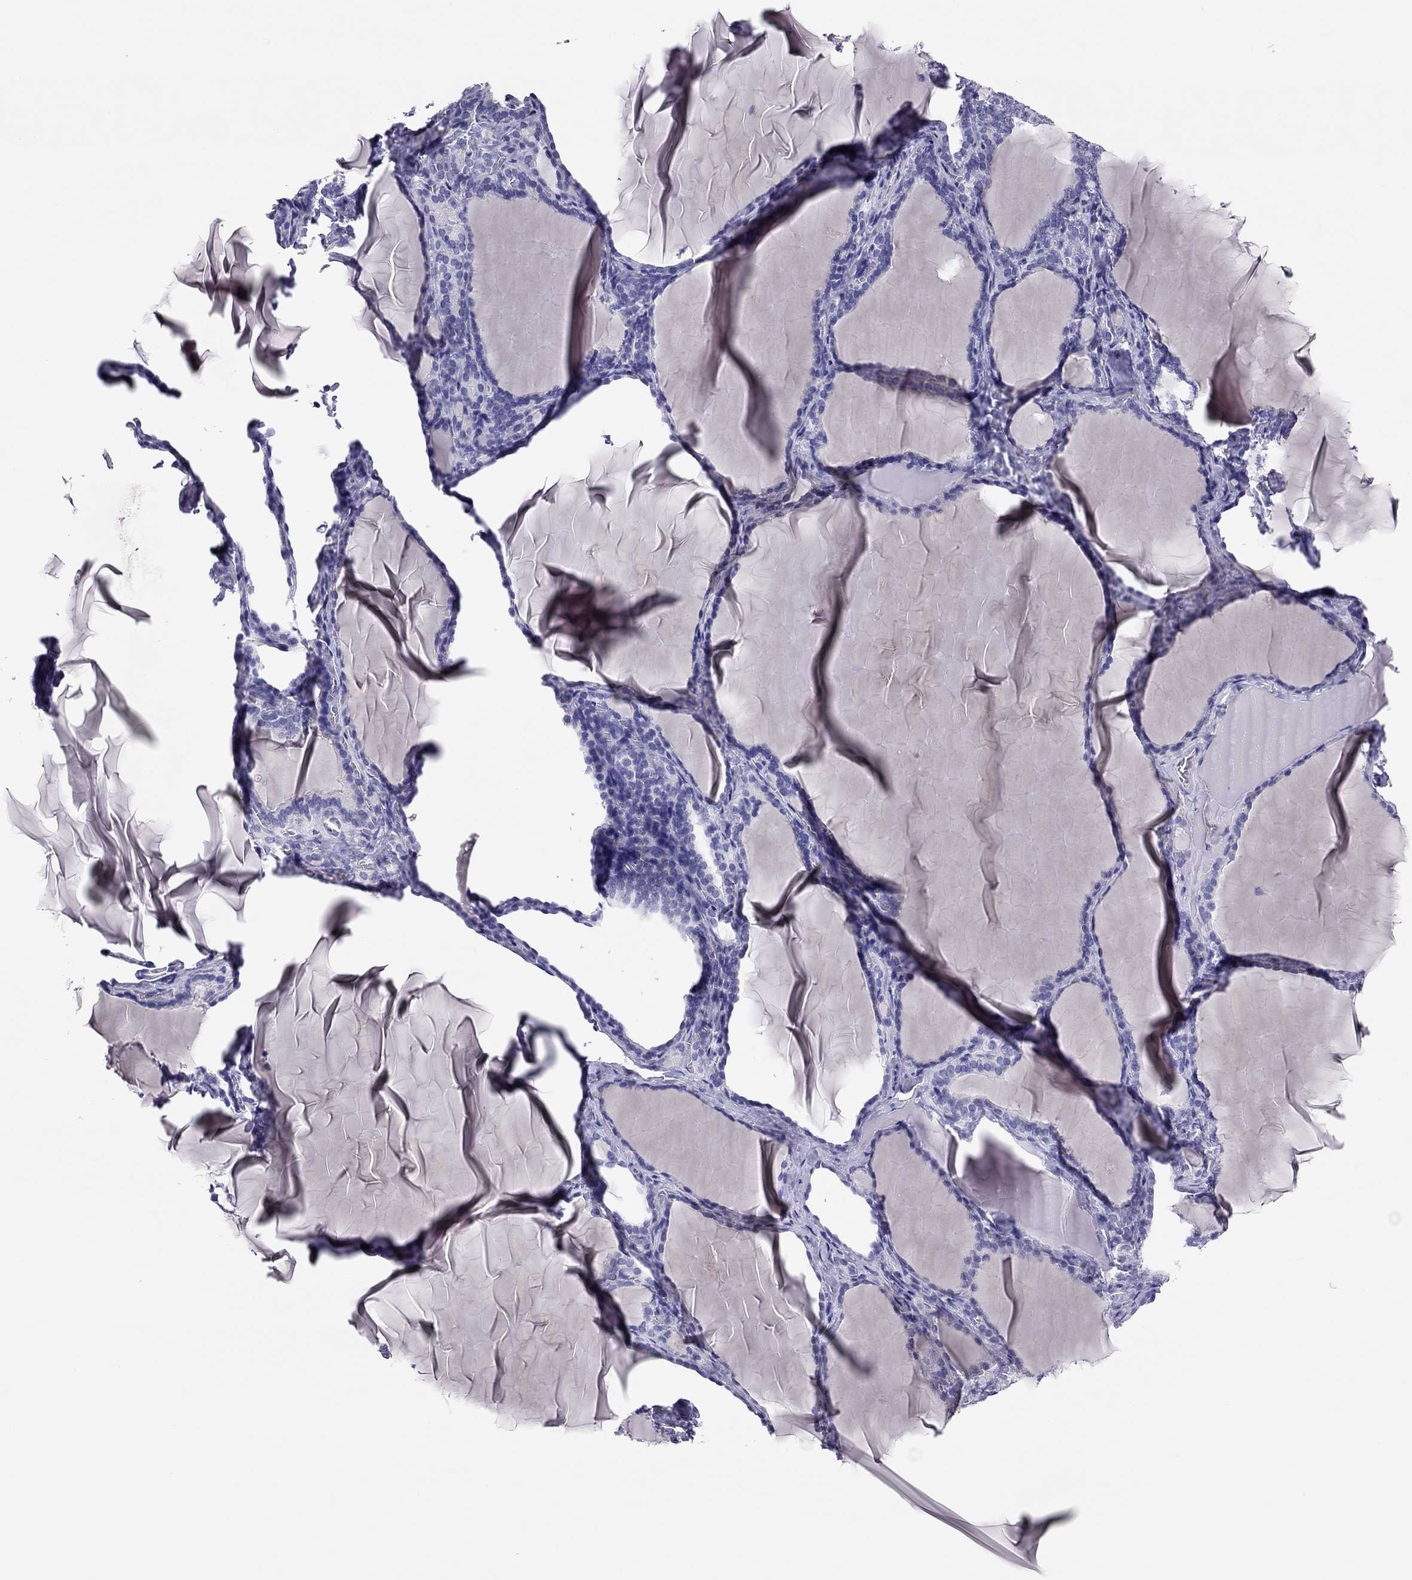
{"staining": {"intensity": "negative", "quantity": "none", "location": "none"}, "tissue": "thyroid gland", "cell_type": "Glandular cells", "image_type": "normal", "snomed": [{"axis": "morphology", "description": "Normal tissue, NOS"}, {"axis": "morphology", "description": "Hyperplasia, NOS"}, {"axis": "topography", "description": "Thyroid gland"}], "caption": "Immunohistochemistry image of unremarkable thyroid gland stained for a protein (brown), which reveals no expression in glandular cells. (Immunohistochemistry, brightfield microscopy, high magnification).", "gene": "PHOX2A", "patient": {"sex": "female", "age": 27}}